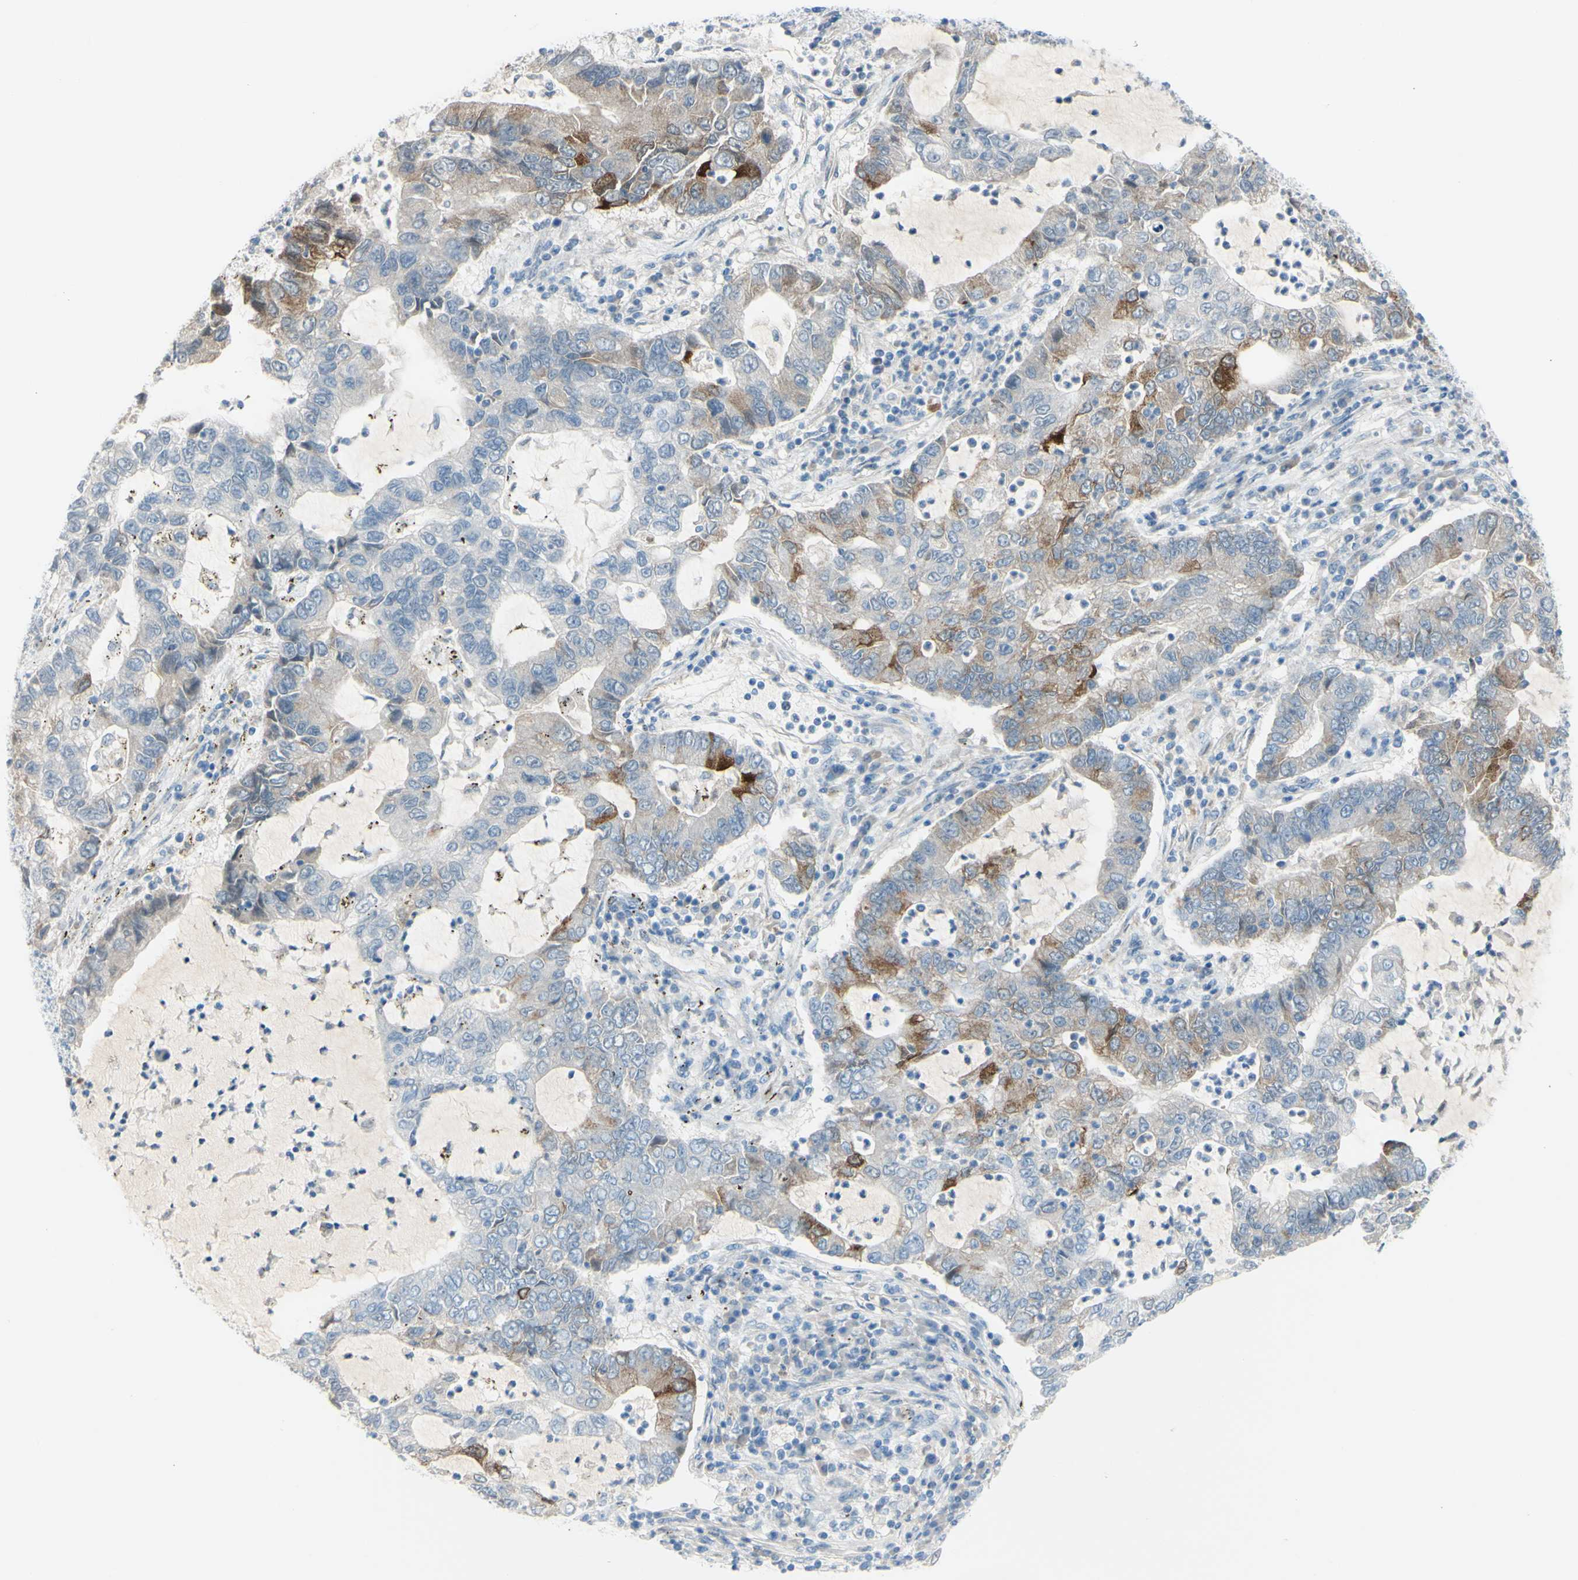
{"staining": {"intensity": "moderate", "quantity": "<25%", "location": "cytoplasmic/membranous"}, "tissue": "lung cancer", "cell_type": "Tumor cells", "image_type": "cancer", "snomed": [{"axis": "morphology", "description": "Adenocarcinoma, NOS"}, {"axis": "topography", "description": "Lung"}], "caption": "IHC of adenocarcinoma (lung) displays low levels of moderate cytoplasmic/membranous positivity in about <25% of tumor cells. (DAB (3,3'-diaminobenzidine) = brown stain, brightfield microscopy at high magnification).", "gene": "TFPI2", "patient": {"sex": "female", "age": 51}}